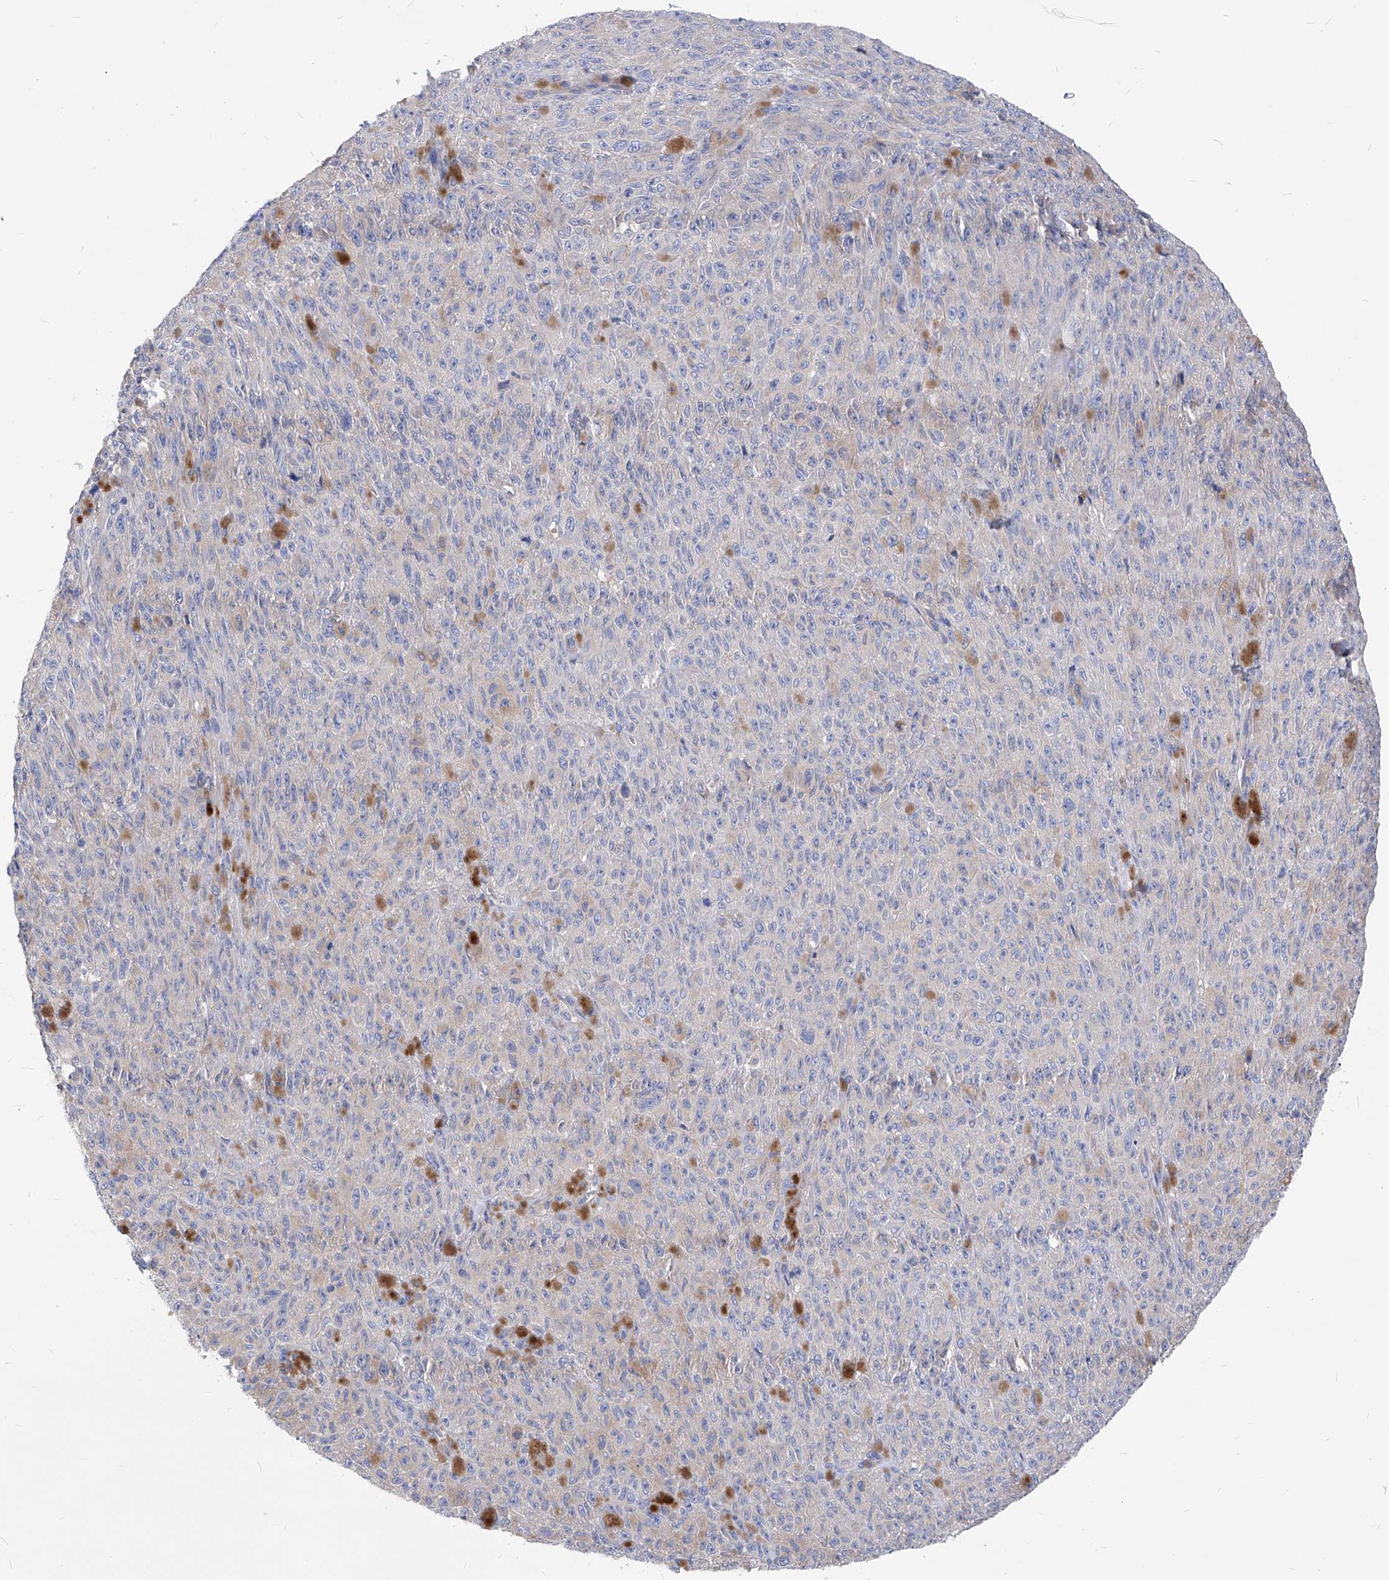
{"staining": {"intensity": "negative", "quantity": "none", "location": "none"}, "tissue": "melanoma", "cell_type": "Tumor cells", "image_type": "cancer", "snomed": [{"axis": "morphology", "description": "Malignant melanoma, NOS"}, {"axis": "topography", "description": "Skin"}], "caption": "IHC of human melanoma demonstrates no staining in tumor cells.", "gene": "XPNPEP1", "patient": {"sex": "female", "age": 82}}